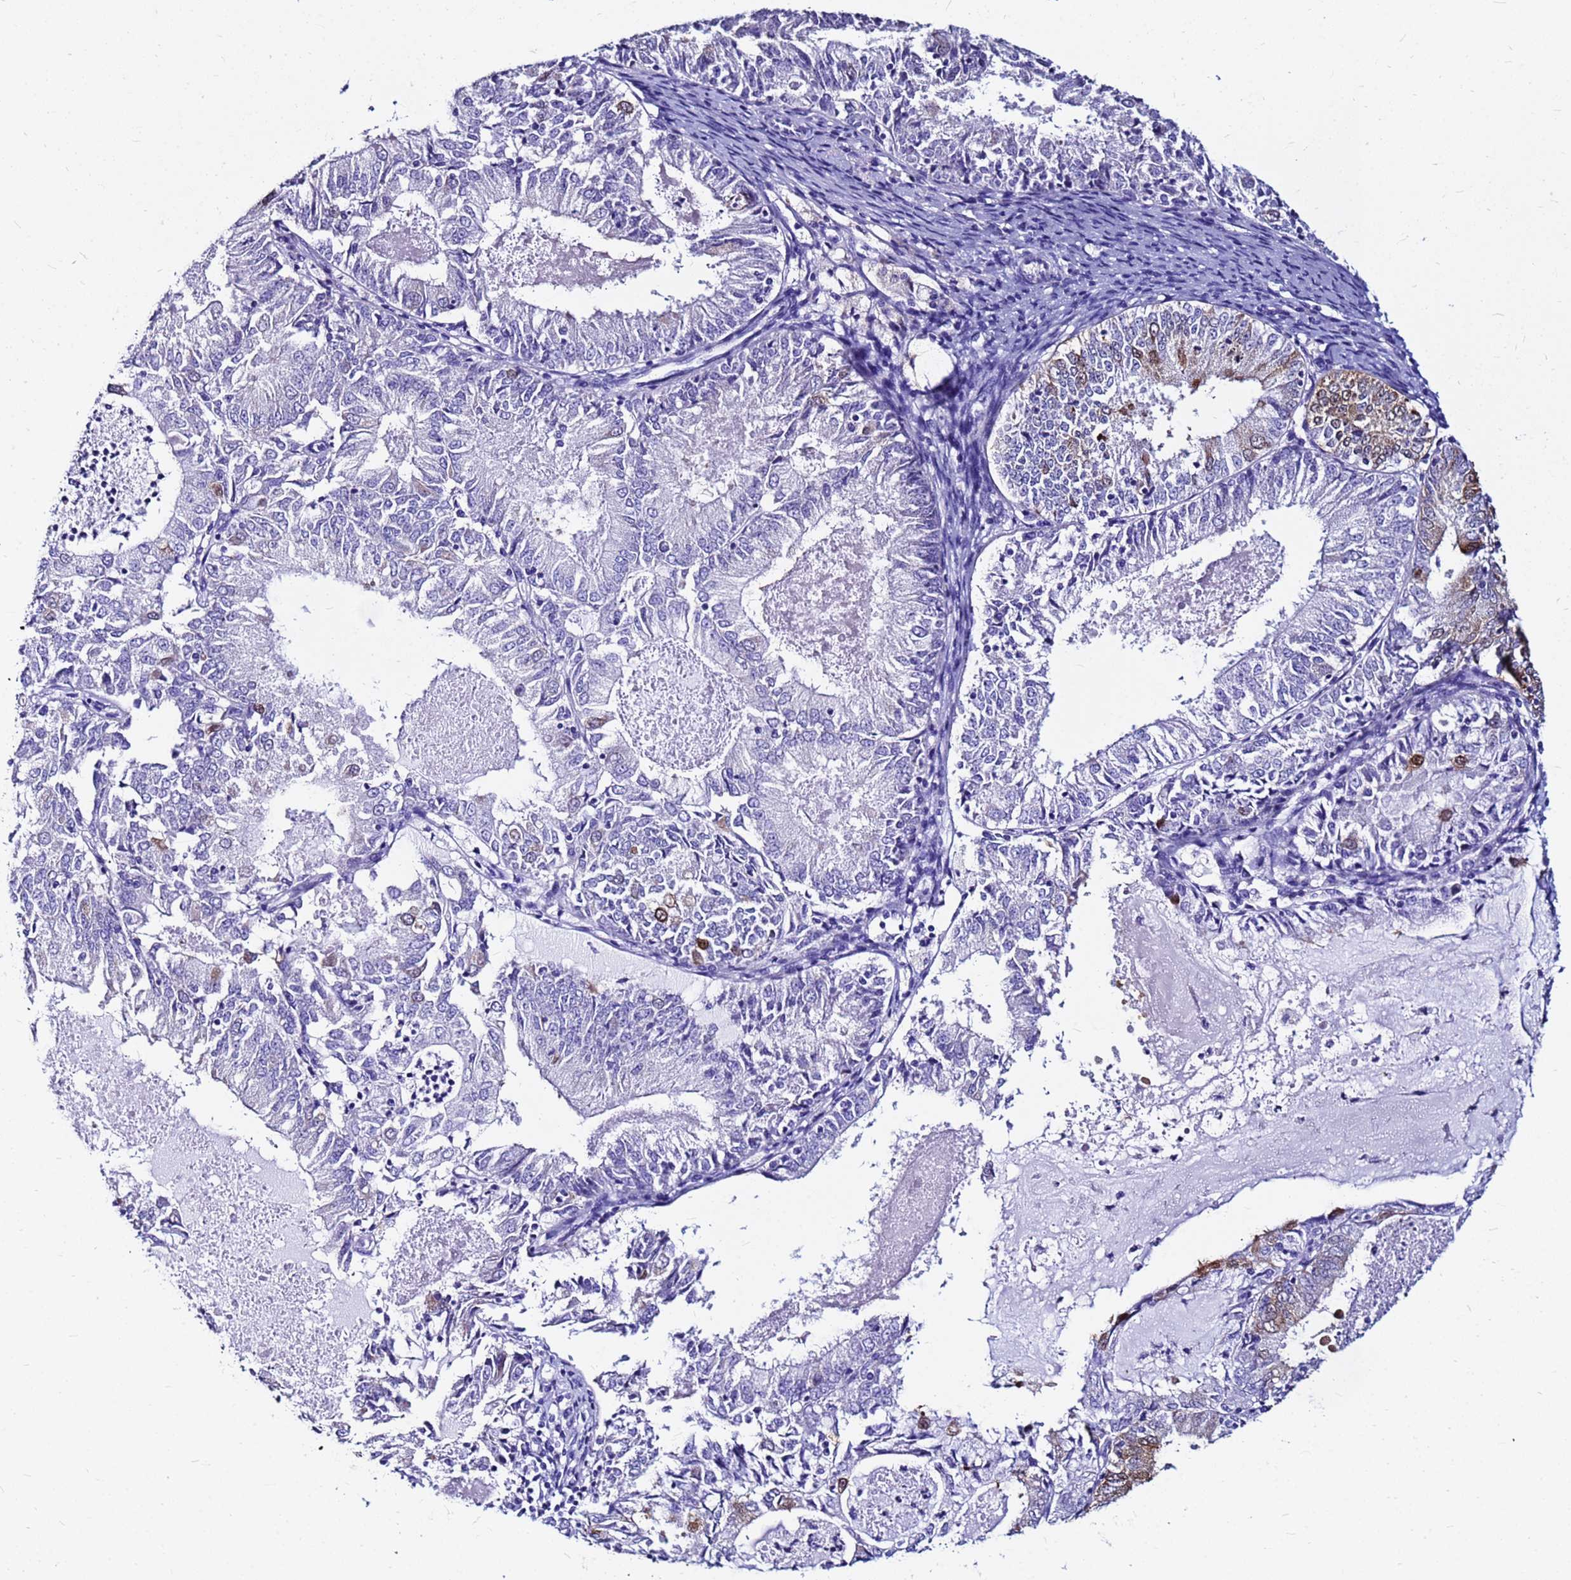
{"staining": {"intensity": "moderate", "quantity": "<25%", "location": "cytoplasmic/membranous"}, "tissue": "endometrial cancer", "cell_type": "Tumor cells", "image_type": "cancer", "snomed": [{"axis": "morphology", "description": "Adenocarcinoma, NOS"}, {"axis": "topography", "description": "Endometrium"}], "caption": "The micrograph shows staining of endometrial adenocarcinoma, revealing moderate cytoplasmic/membranous protein staining (brown color) within tumor cells. (brown staining indicates protein expression, while blue staining denotes nuclei).", "gene": "PPP1R14C", "patient": {"sex": "female", "age": 57}}